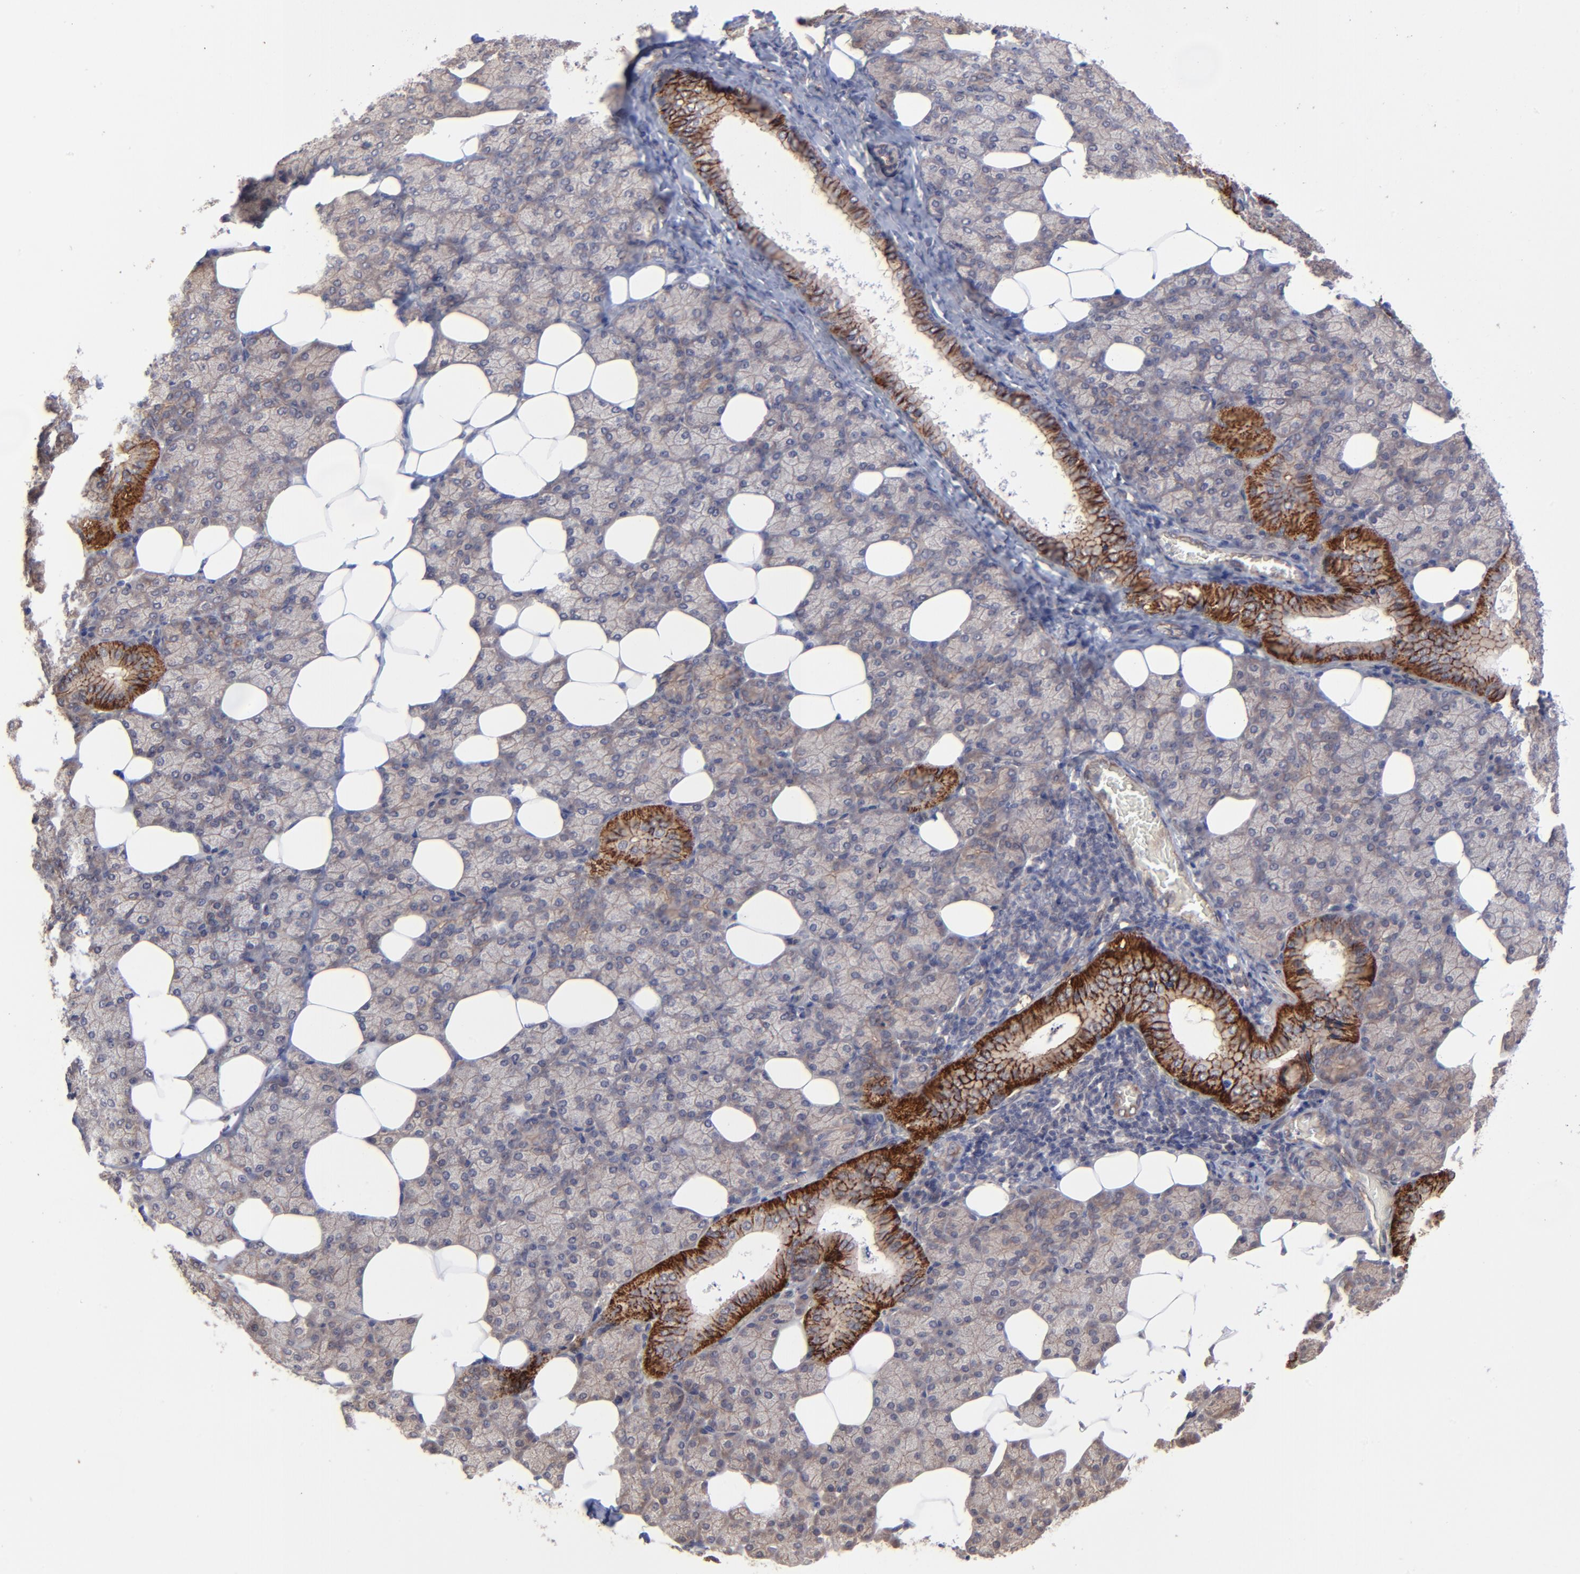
{"staining": {"intensity": "moderate", "quantity": ">75%", "location": "cytoplasmic/membranous"}, "tissue": "salivary gland", "cell_type": "Glandular cells", "image_type": "normal", "snomed": [{"axis": "morphology", "description": "Normal tissue, NOS"}, {"axis": "topography", "description": "Lymph node"}, {"axis": "topography", "description": "Salivary gland"}], "caption": "Protein expression analysis of normal salivary gland reveals moderate cytoplasmic/membranous staining in approximately >75% of glandular cells.", "gene": "ZNF780A", "patient": {"sex": "male", "age": 8}}